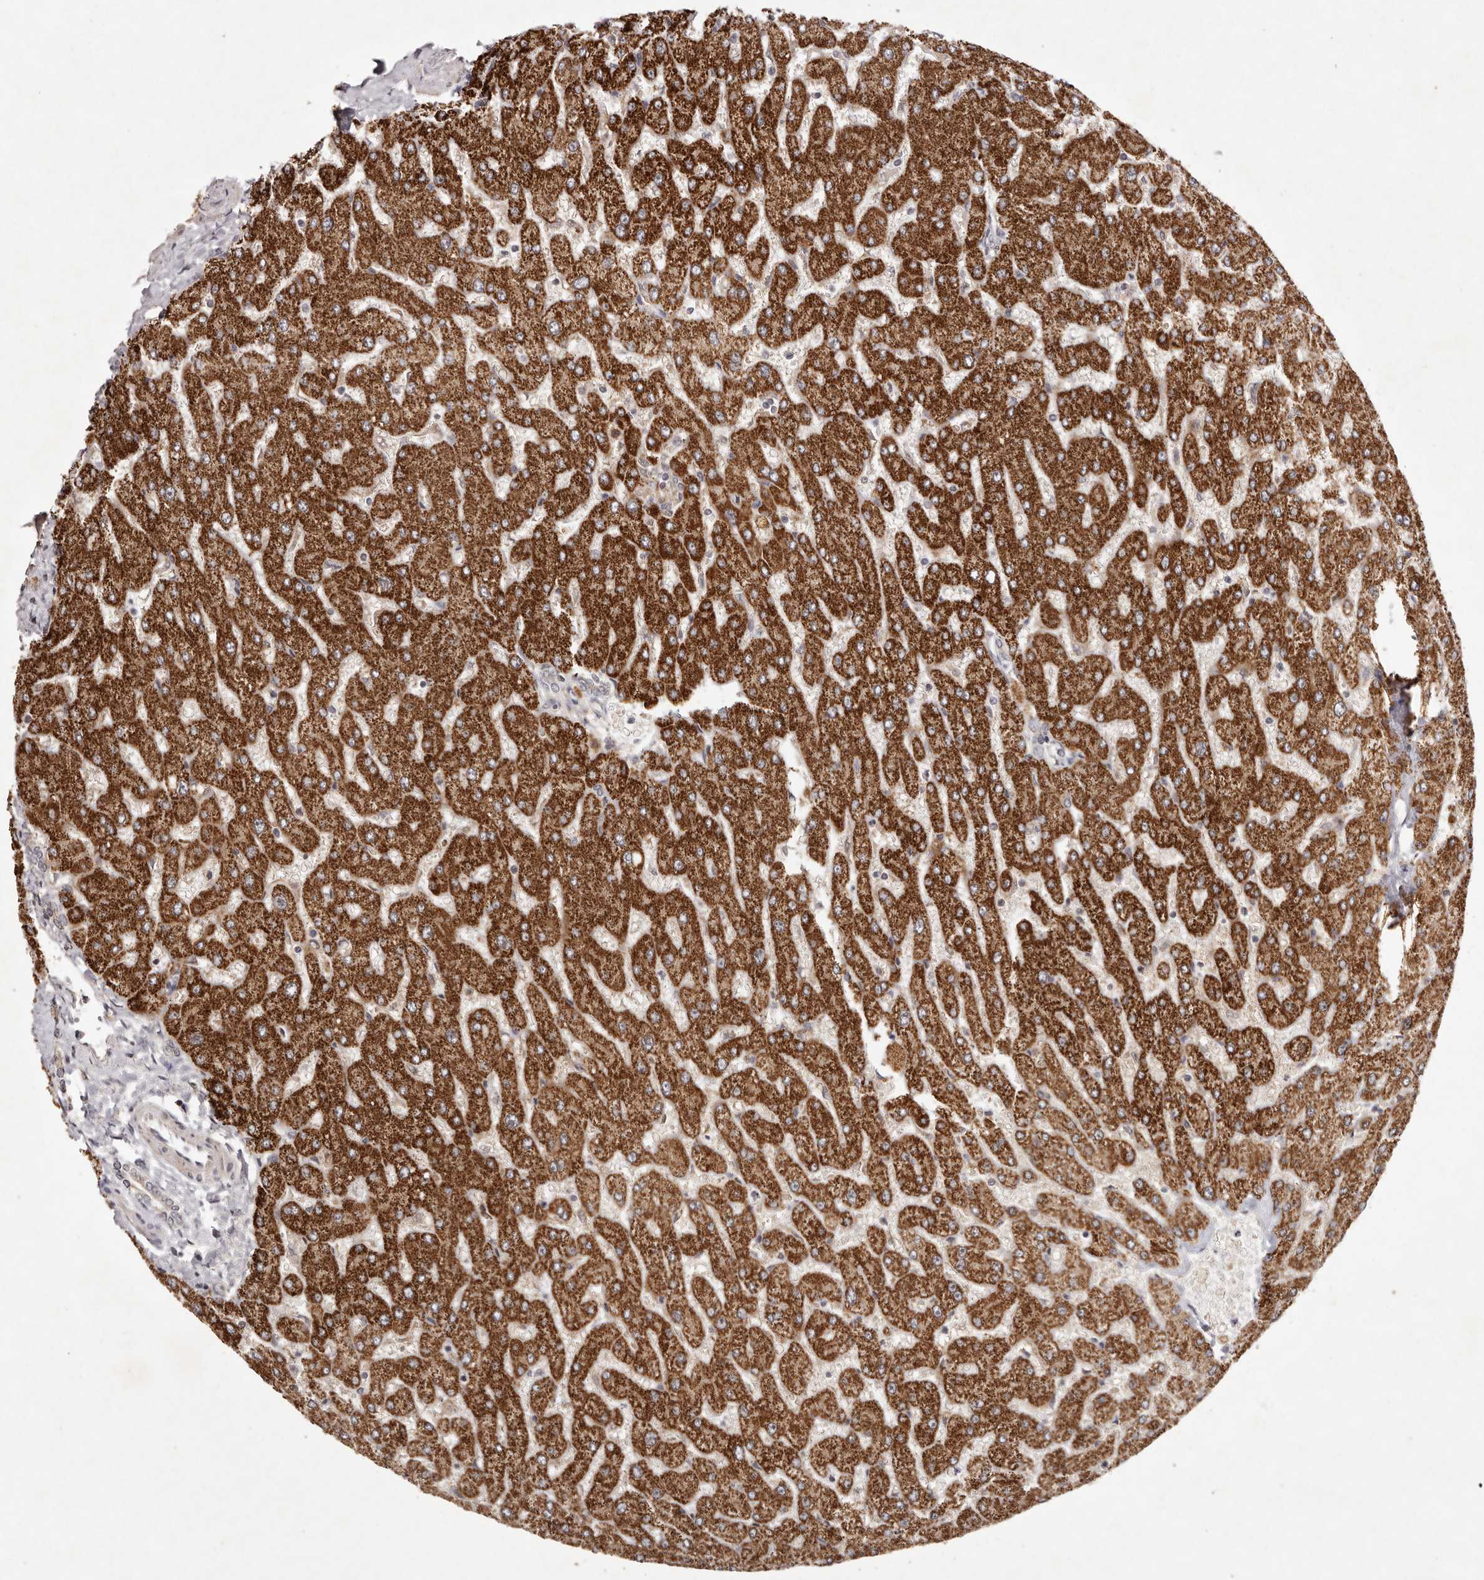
{"staining": {"intensity": "weak", "quantity": "<25%", "location": "nuclear"}, "tissue": "liver", "cell_type": "Cholangiocytes", "image_type": "normal", "snomed": [{"axis": "morphology", "description": "Normal tissue, NOS"}, {"axis": "topography", "description": "Liver"}], "caption": "Cholangiocytes are negative for brown protein staining in unremarkable liver. The staining was performed using DAB to visualize the protein expression in brown, while the nuclei were stained in blue with hematoxylin (Magnification: 20x).", "gene": "BUD31", "patient": {"sex": "male", "age": 55}}